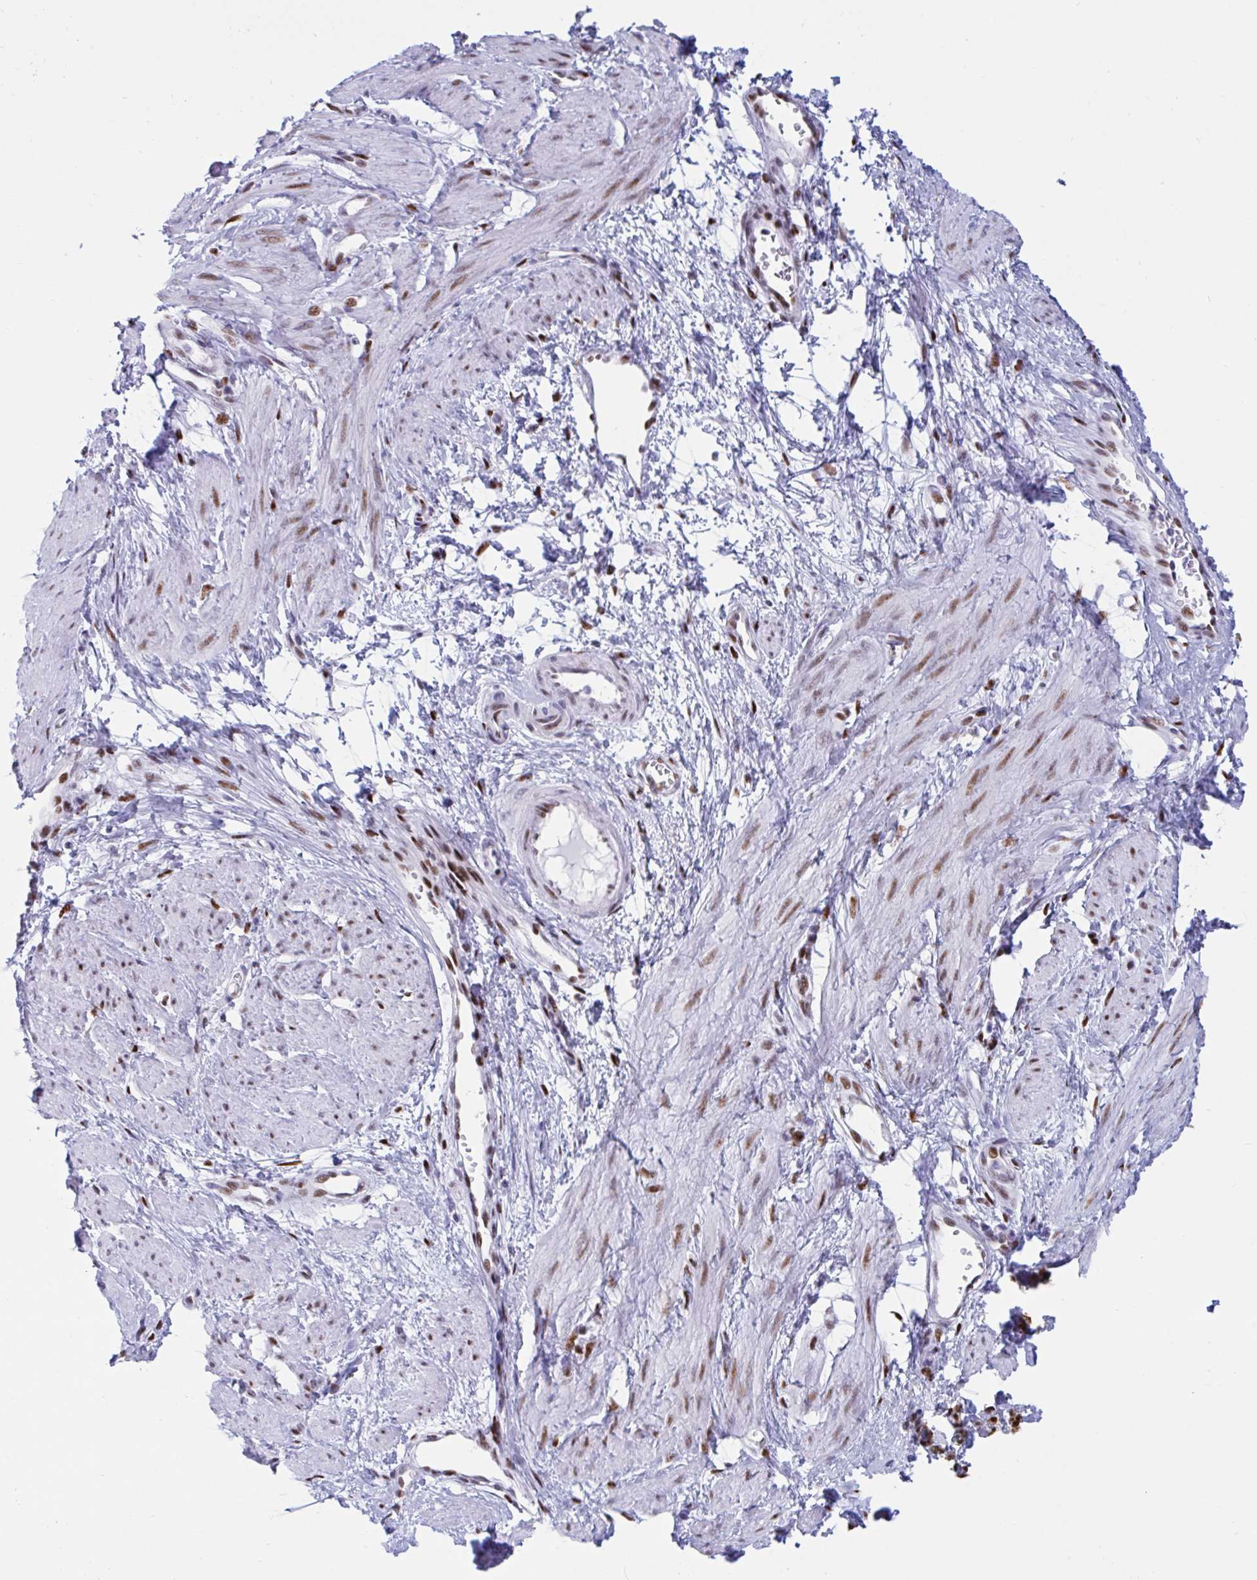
{"staining": {"intensity": "strong", "quantity": ">75%", "location": "nuclear"}, "tissue": "smooth muscle", "cell_type": "Smooth muscle cells", "image_type": "normal", "snomed": [{"axis": "morphology", "description": "Normal tissue, NOS"}, {"axis": "topography", "description": "Smooth muscle"}, {"axis": "topography", "description": "Uterus"}], "caption": "Strong nuclear expression is appreciated in about >75% of smooth muscle cells in normal smooth muscle. The protein of interest is stained brown, and the nuclei are stained in blue (DAB IHC with brightfield microscopy, high magnification).", "gene": "IKZF2", "patient": {"sex": "female", "age": 39}}